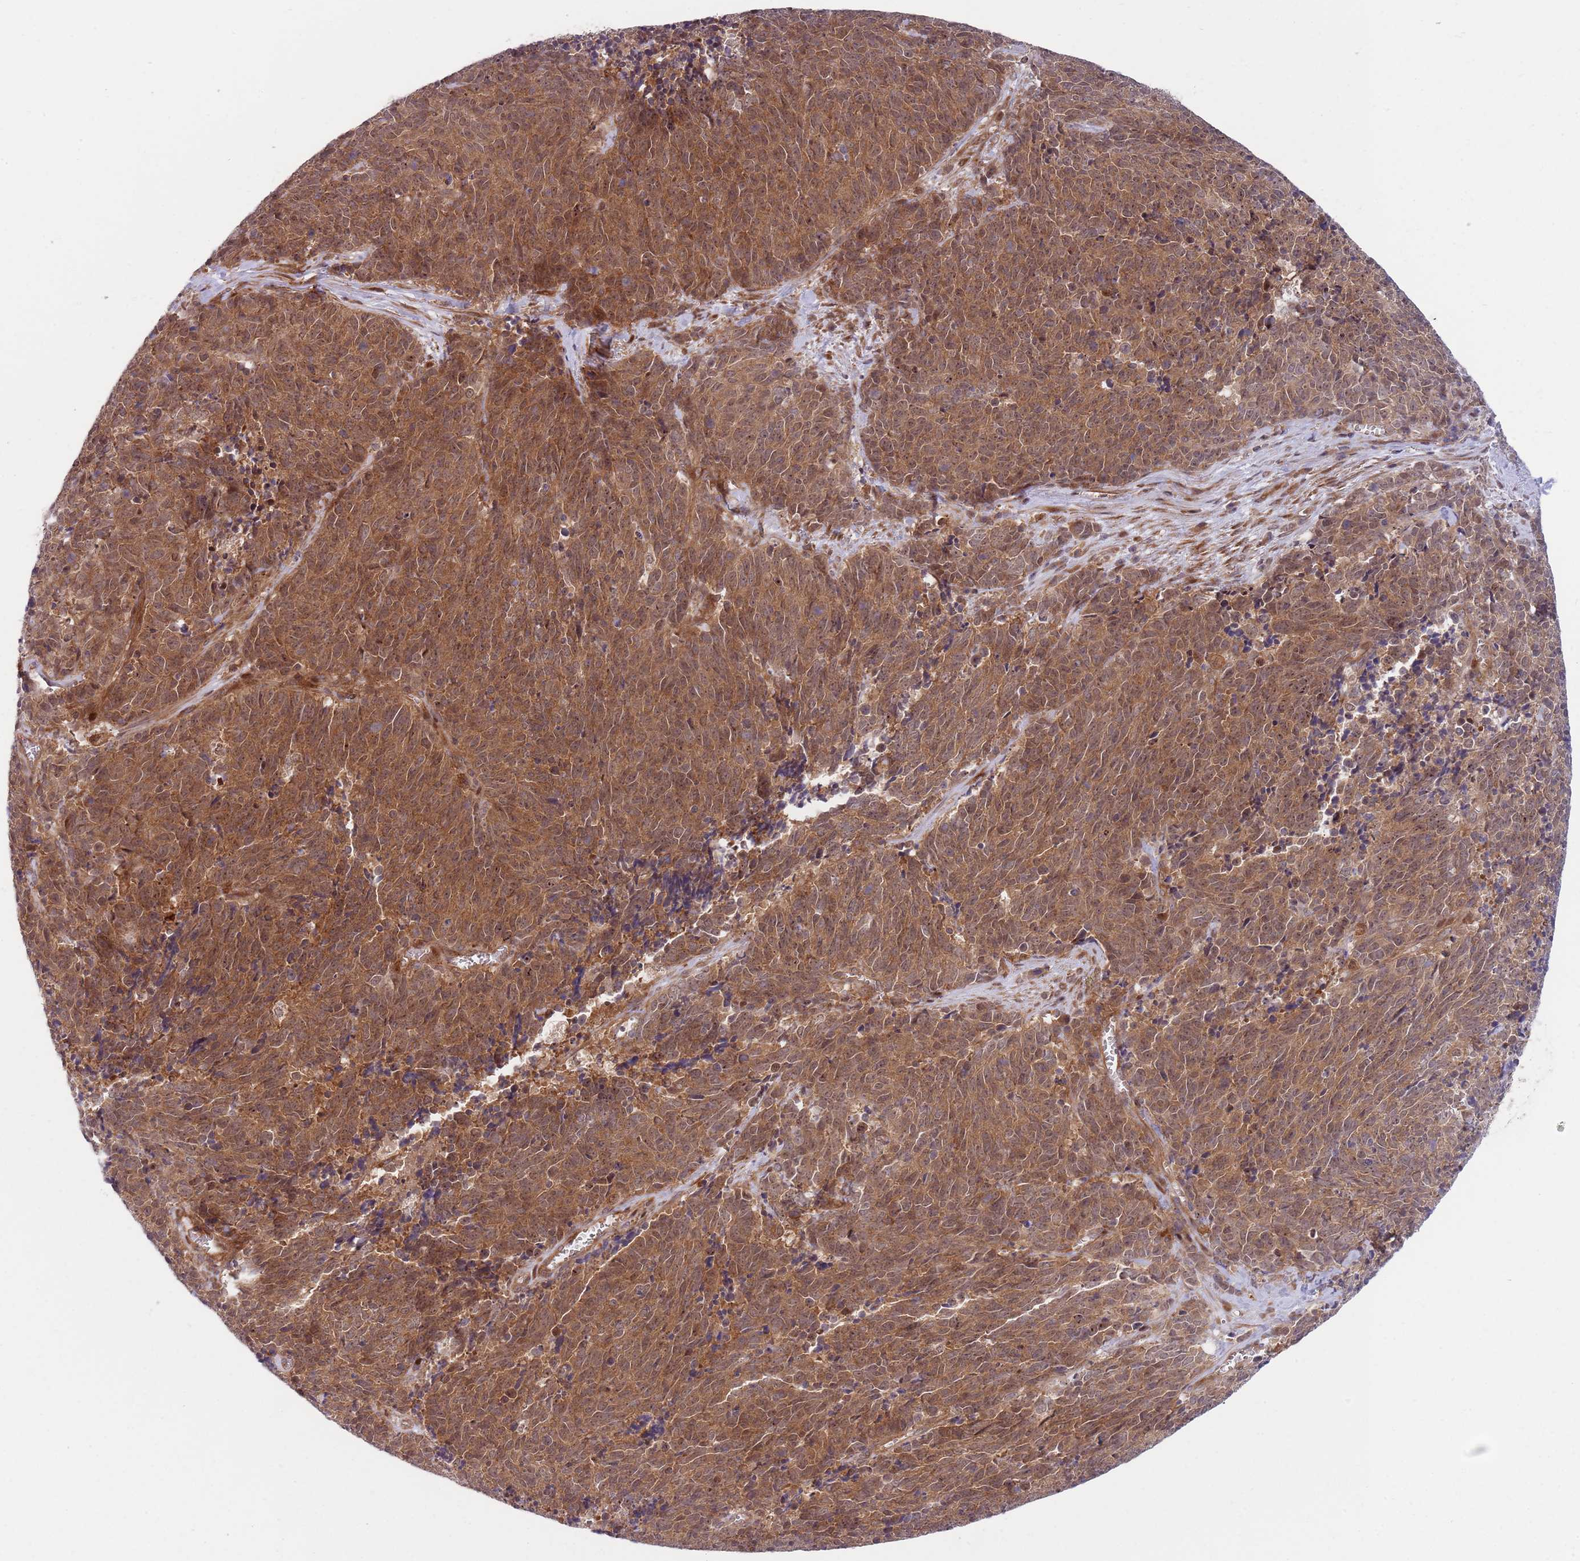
{"staining": {"intensity": "moderate", "quantity": ">75%", "location": "cytoplasmic/membranous,nuclear"}, "tissue": "cervical cancer", "cell_type": "Tumor cells", "image_type": "cancer", "snomed": [{"axis": "morphology", "description": "Squamous cell carcinoma, NOS"}, {"axis": "topography", "description": "Cervix"}], "caption": "Brown immunohistochemical staining in squamous cell carcinoma (cervical) shows moderate cytoplasmic/membranous and nuclear expression in about >75% of tumor cells.", "gene": "GGA1", "patient": {"sex": "female", "age": 29}}